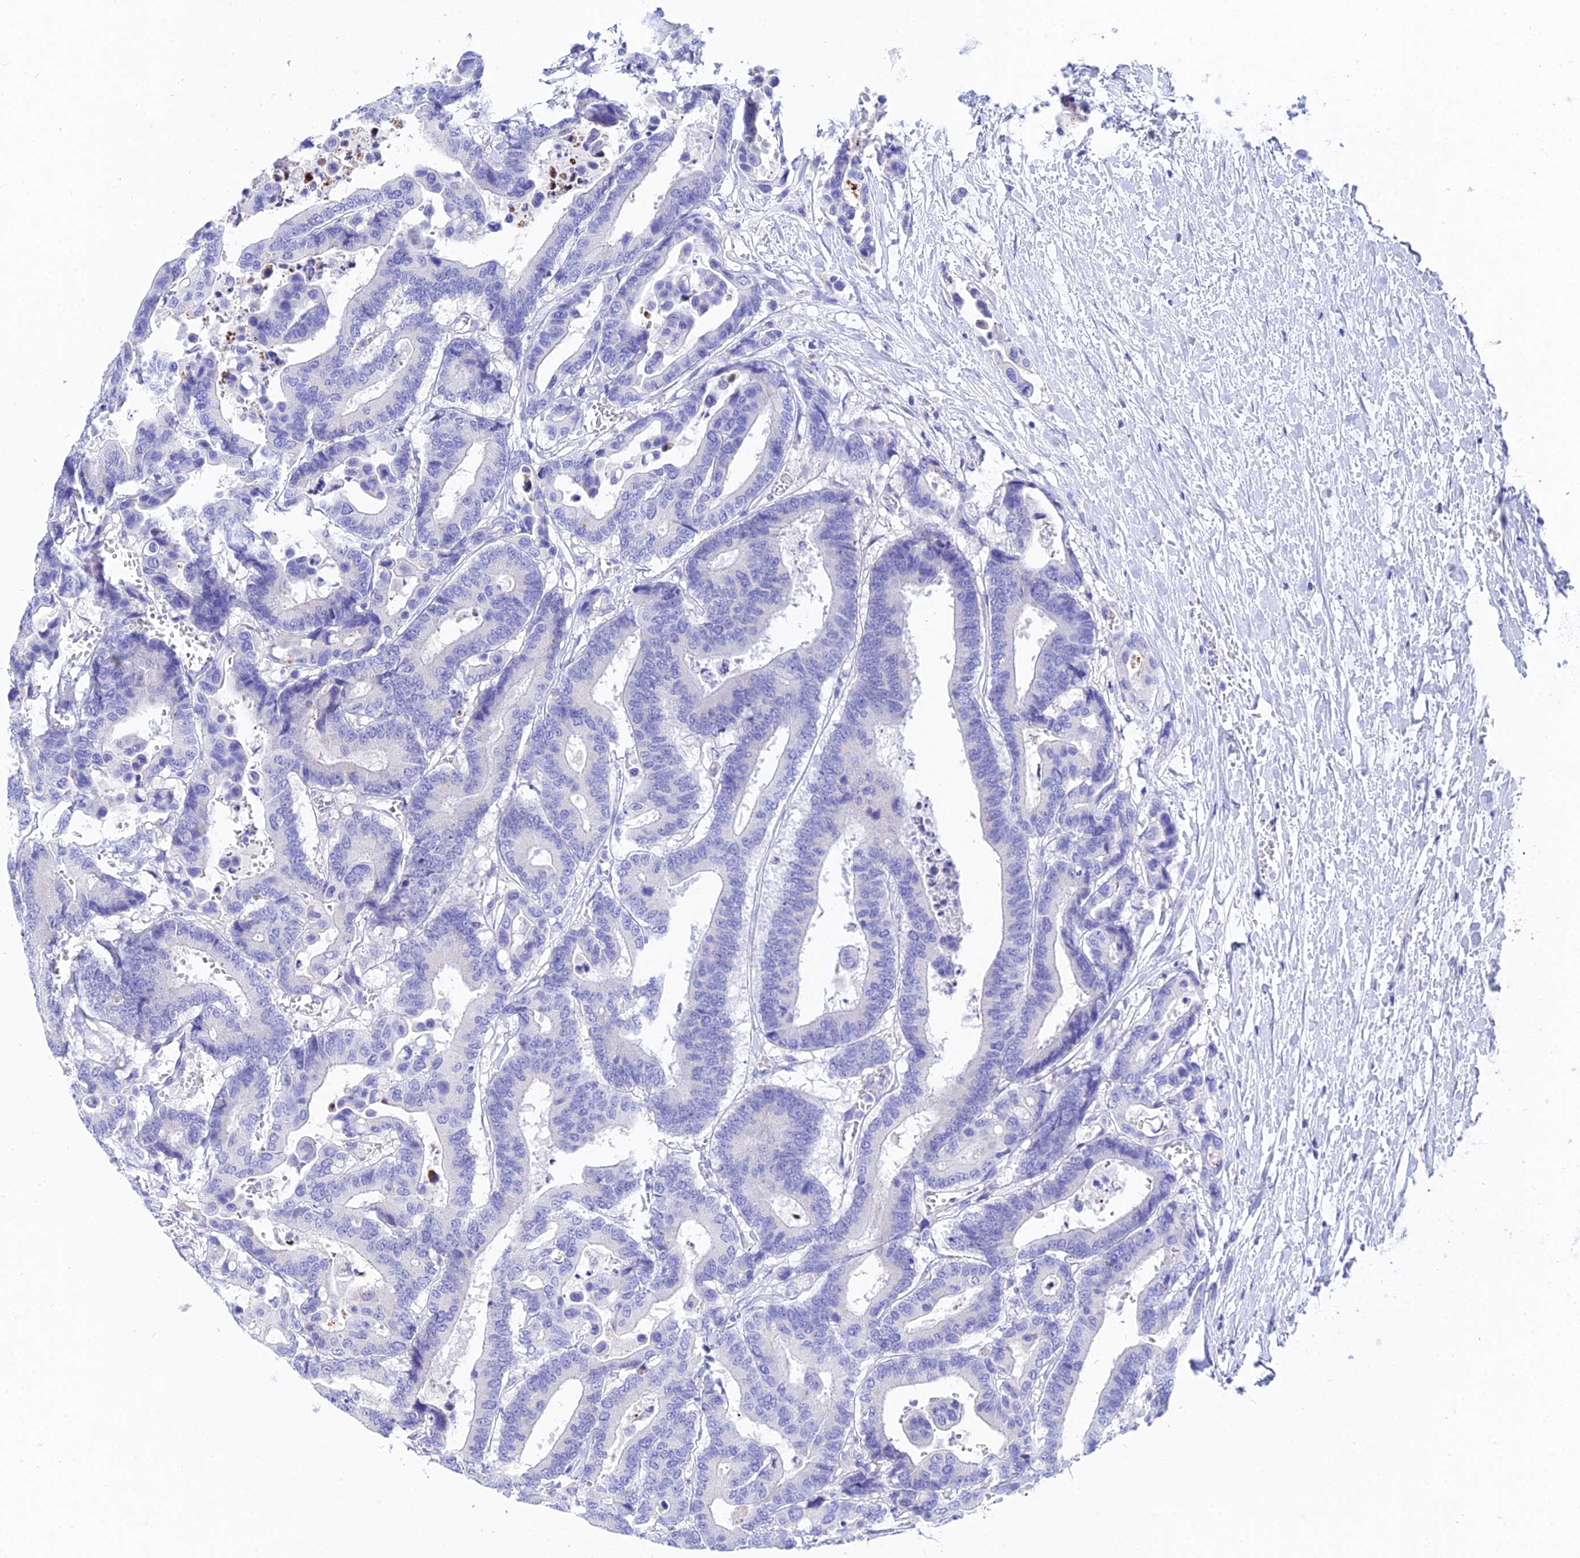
{"staining": {"intensity": "negative", "quantity": "none", "location": "none"}, "tissue": "colorectal cancer", "cell_type": "Tumor cells", "image_type": "cancer", "snomed": [{"axis": "morphology", "description": "Normal tissue, NOS"}, {"axis": "morphology", "description": "Adenocarcinoma, NOS"}, {"axis": "topography", "description": "Colon"}], "caption": "Immunohistochemistry (IHC) image of neoplastic tissue: colorectal adenocarcinoma stained with DAB (3,3'-diaminobenzidine) demonstrates no significant protein expression in tumor cells.", "gene": "CEP41", "patient": {"sex": "male", "age": 82}}